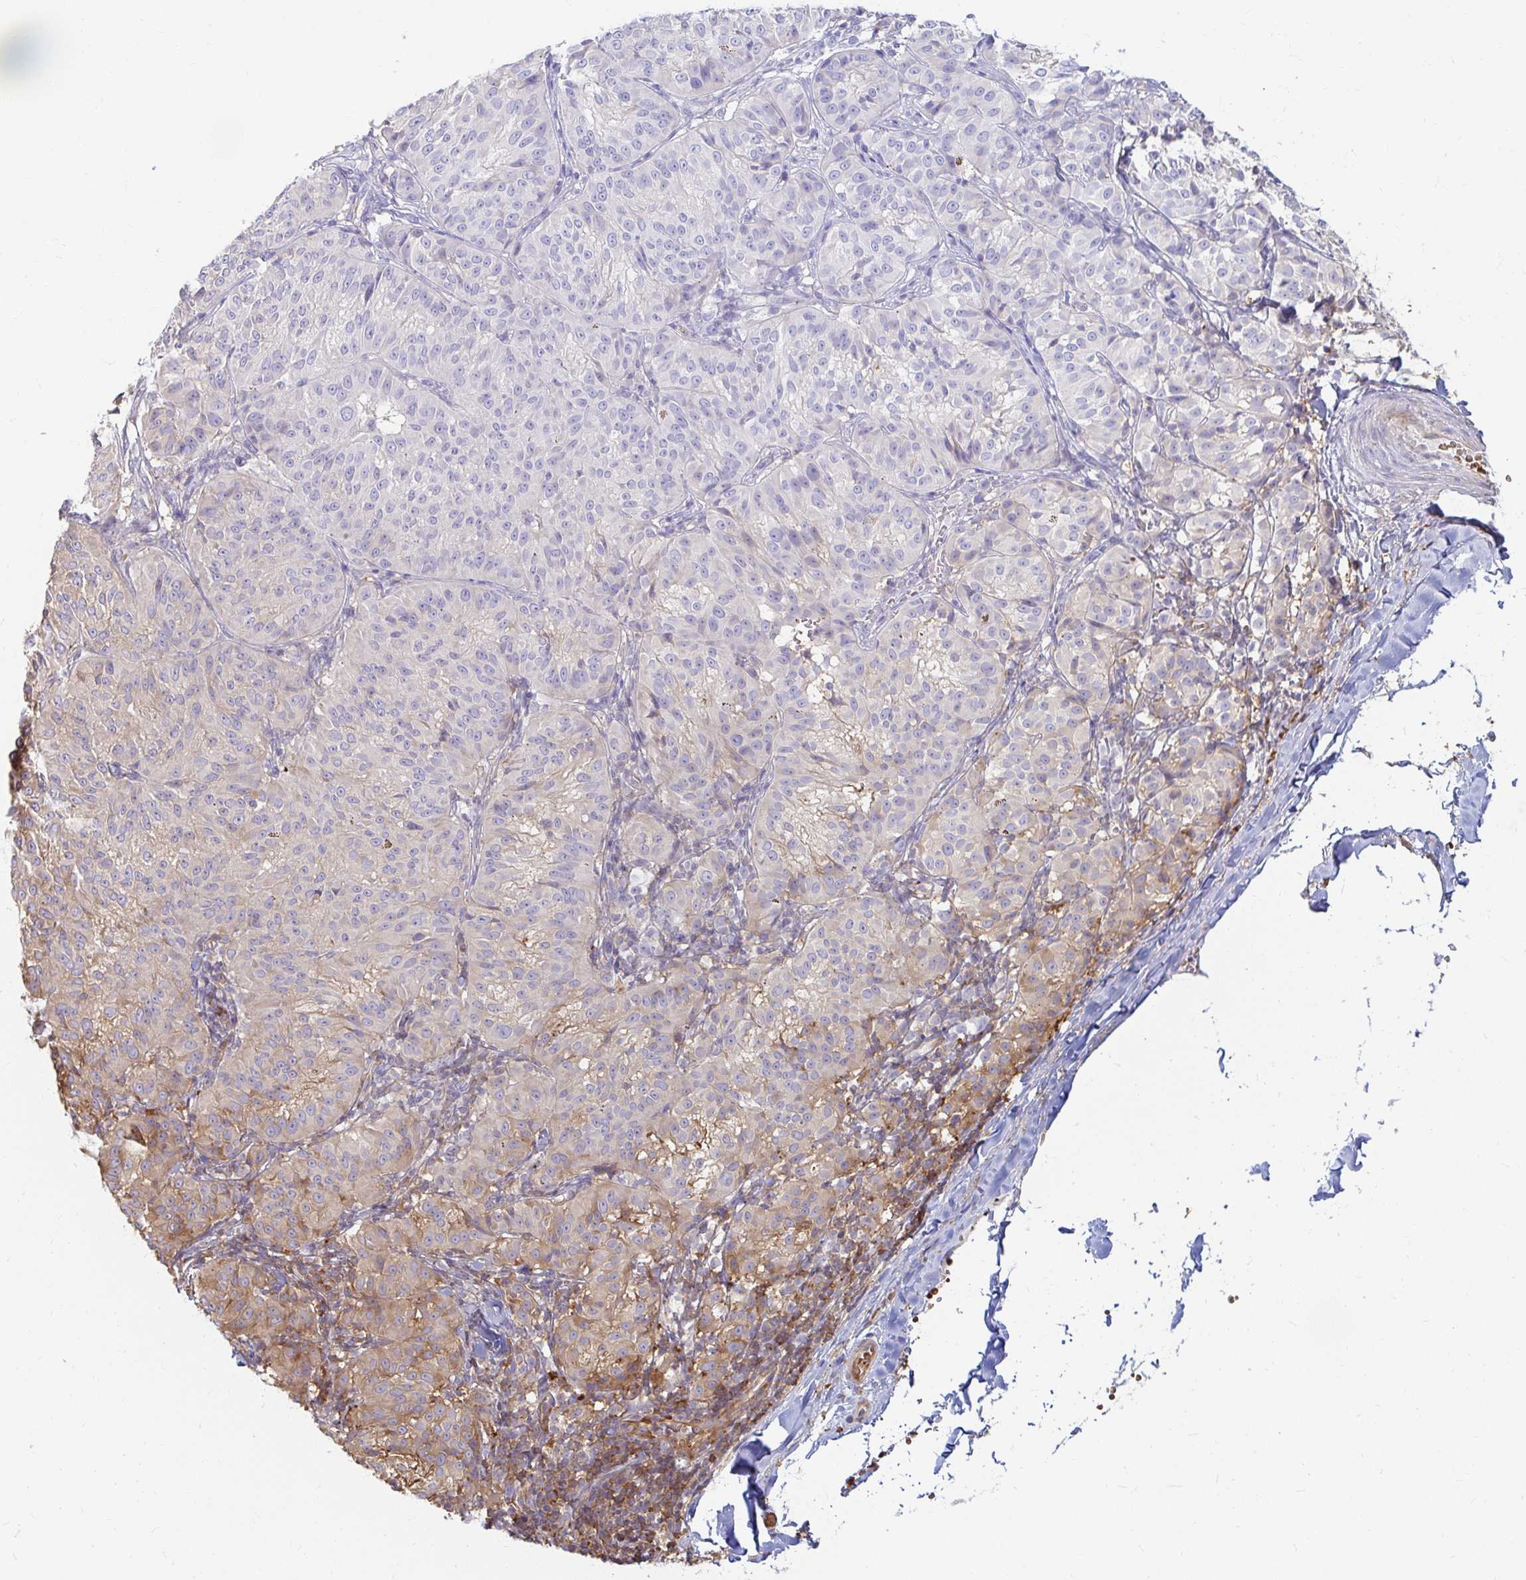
{"staining": {"intensity": "moderate", "quantity": "25%-75%", "location": "cytoplasmic/membranous"}, "tissue": "melanoma", "cell_type": "Tumor cells", "image_type": "cancer", "snomed": [{"axis": "morphology", "description": "Malignant melanoma, NOS"}, {"axis": "topography", "description": "Skin"}], "caption": "This is an image of immunohistochemistry (IHC) staining of malignant melanoma, which shows moderate expression in the cytoplasmic/membranous of tumor cells.", "gene": "CAST", "patient": {"sex": "female", "age": 72}}